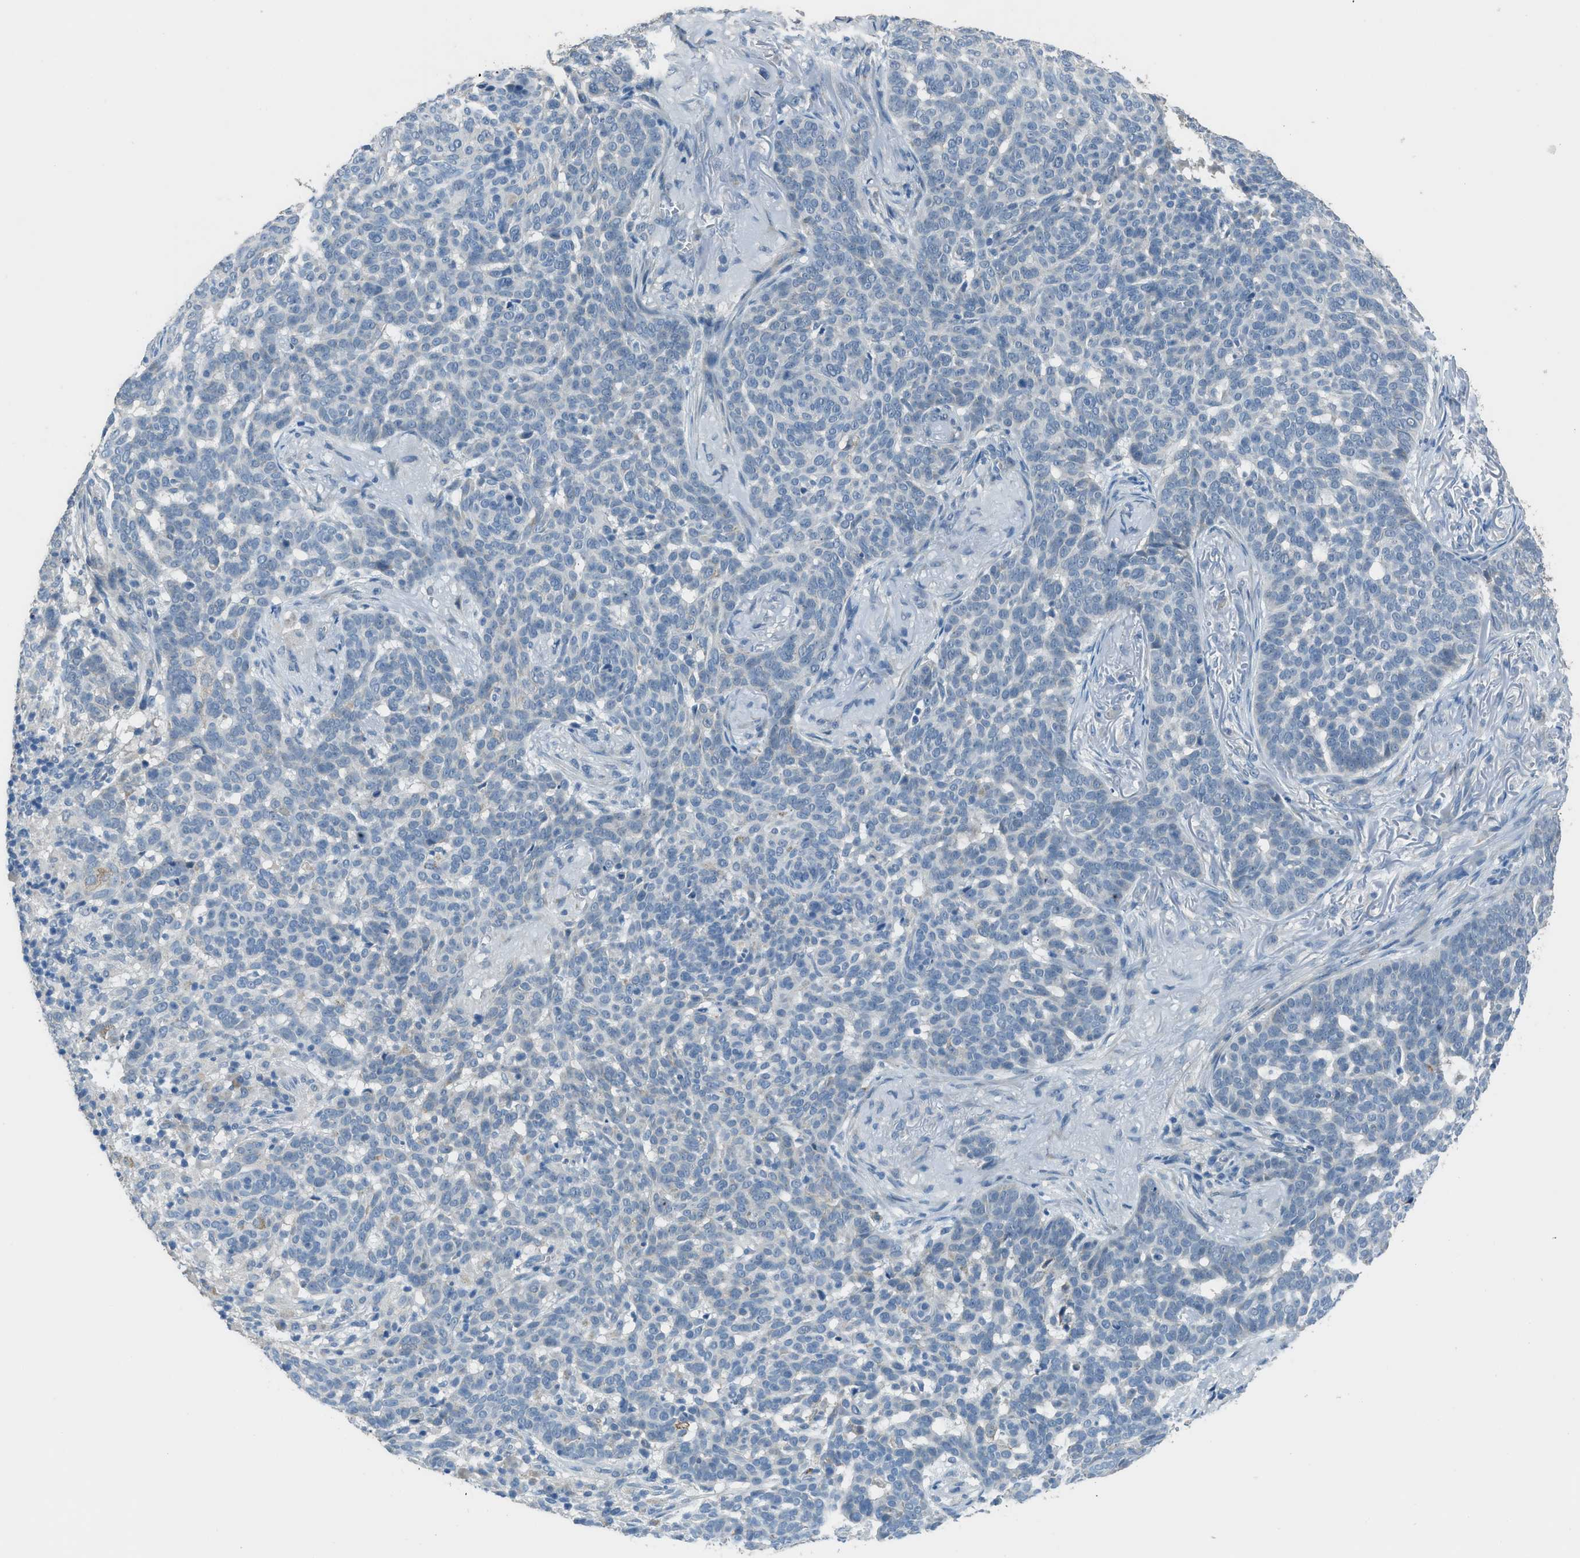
{"staining": {"intensity": "negative", "quantity": "none", "location": "none"}, "tissue": "skin cancer", "cell_type": "Tumor cells", "image_type": "cancer", "snomed": [{"axis": "morphology", "description": "Basal cell carcinoma"}, {"axis": "topography", "description": "Skin"}], "caption": "Immunohistochemistry (IHC) of skin cancer (basal cell carcinoma) exhibits no staining in tumor cells.", "gene": "TIMD4", "patient": {"sex": "male", "age": 85}}